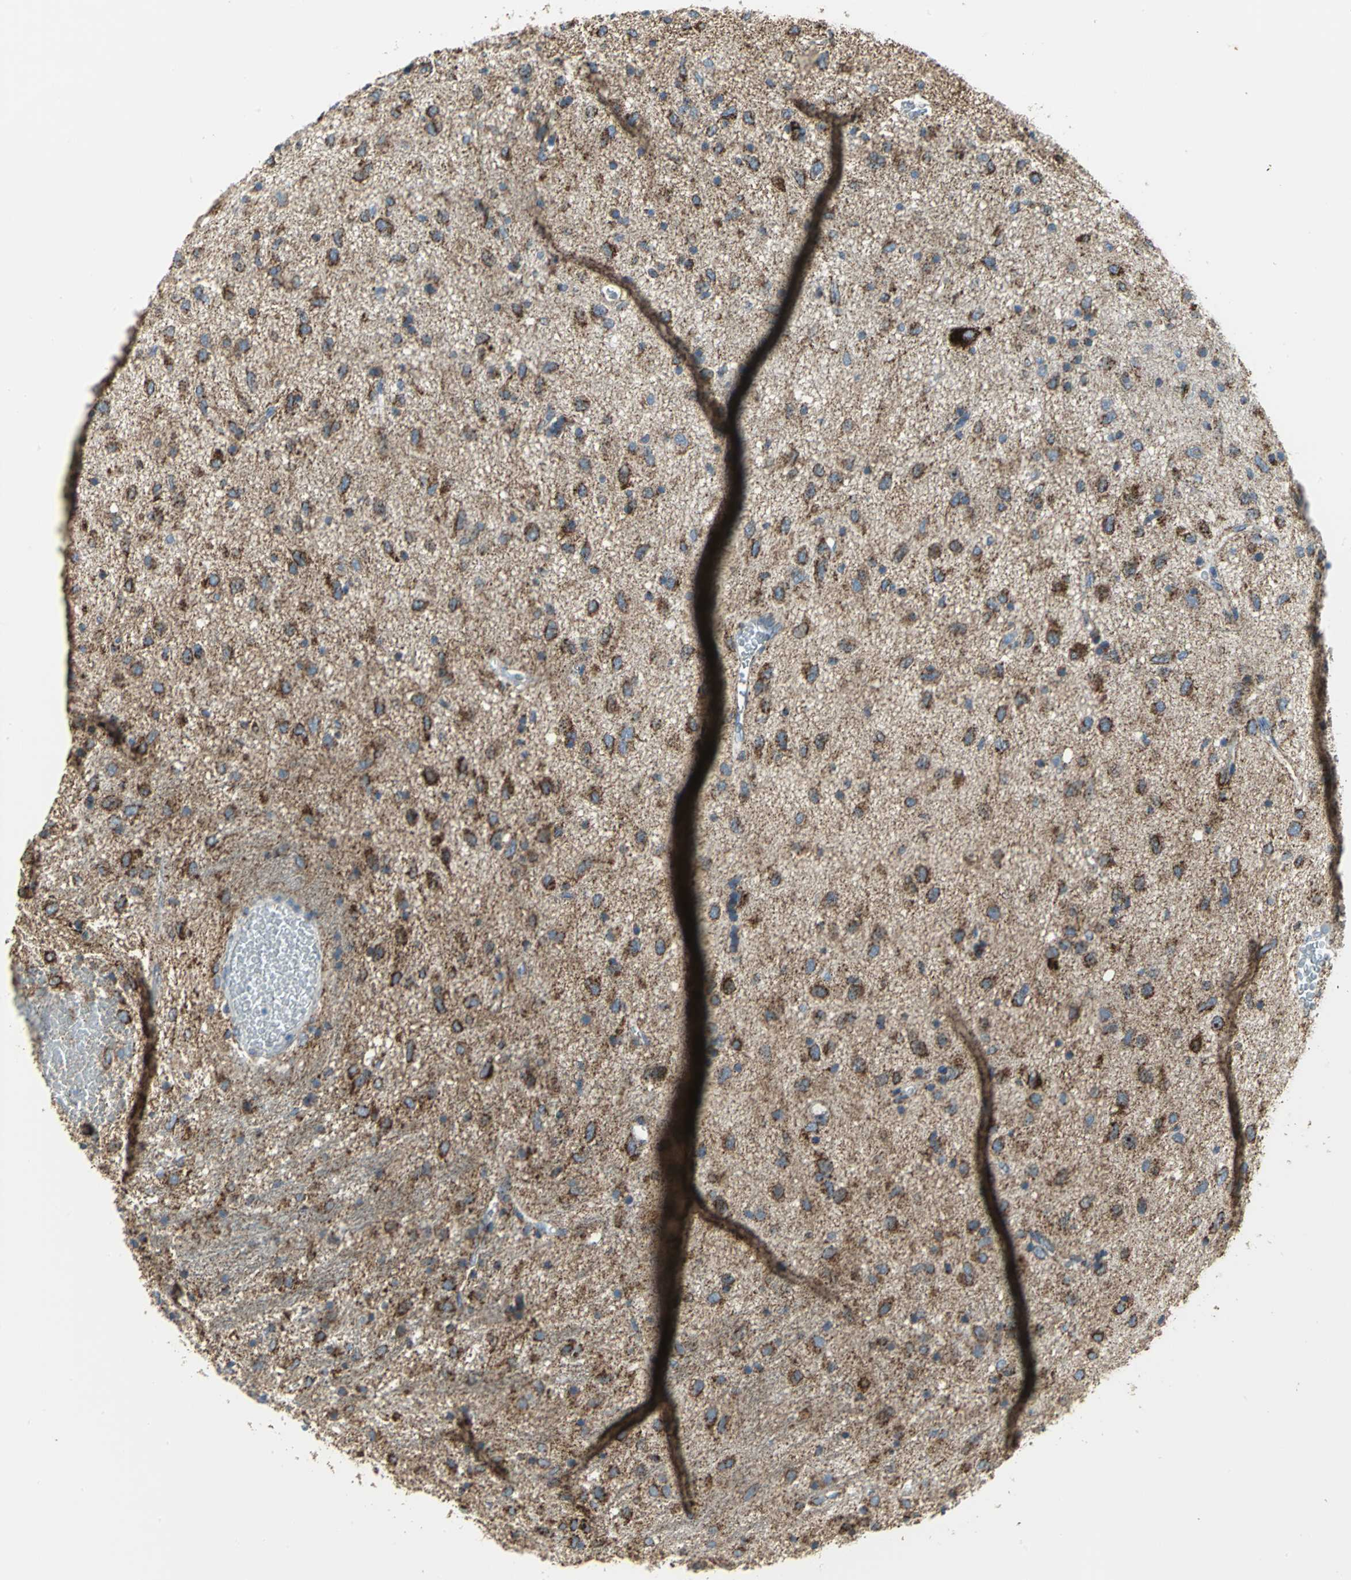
{"staining": {"intensity": "moderate", "quantity": ">75%", "location": "cytoplasmic/membranous"}, "tissue": "glioma", "cell_type": "Tumor cells", "image_type": "cancer", "snomed": [{"axis": "morphology", "description": "Glioma, malignant, Low grade"}, {"axis": "topography", "description": "Brain"}], "caption": "Protein analysis of low-grade glioma (malignant) tissue displays moderate cytoplasmic/membranous positivity in about >75% of tumor cells.", "gene": "NTRK1", "patient": {"sex": "male", "age": 77}}